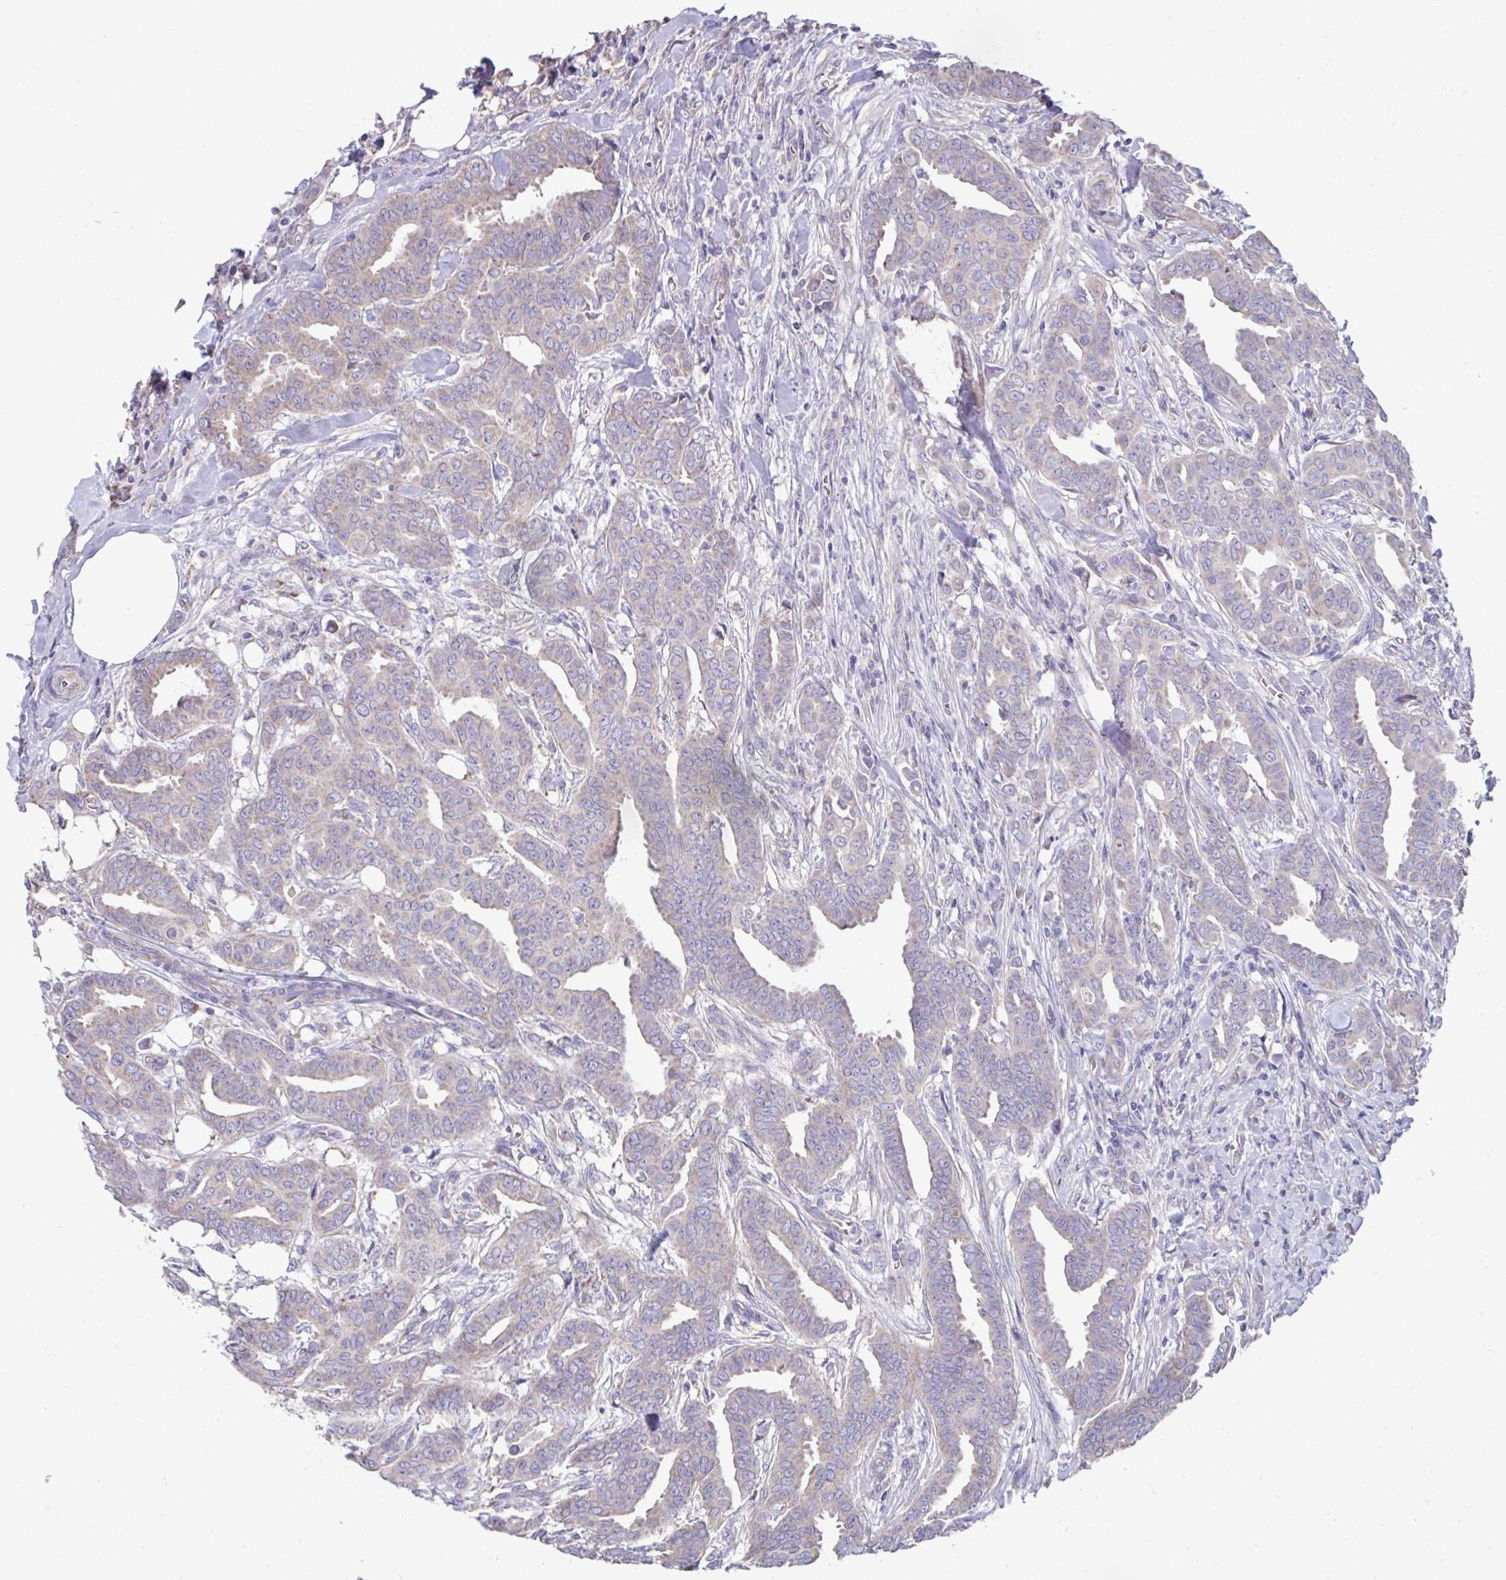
{"staining": {"intensity": "weak", "quantity": "25%-75%", "location": "cytoplasmic/membranous"}, "tissue": "breast cancer", "cell_type": "Tumor cells", "image_type": "cancer", "snomed": [{"axis": "morphology", "description": "Duct carcinoma"}, {"axis": "topography", "description": "Breast"}], "caption": "This micrograph exhibits IHC staining of breast cancer, with low weak cytoplasmic/membranous staining in about 25%-75% of tumor cells.", "gene": "LINGO4", "patient": {"sex": "female", "age": 45}}